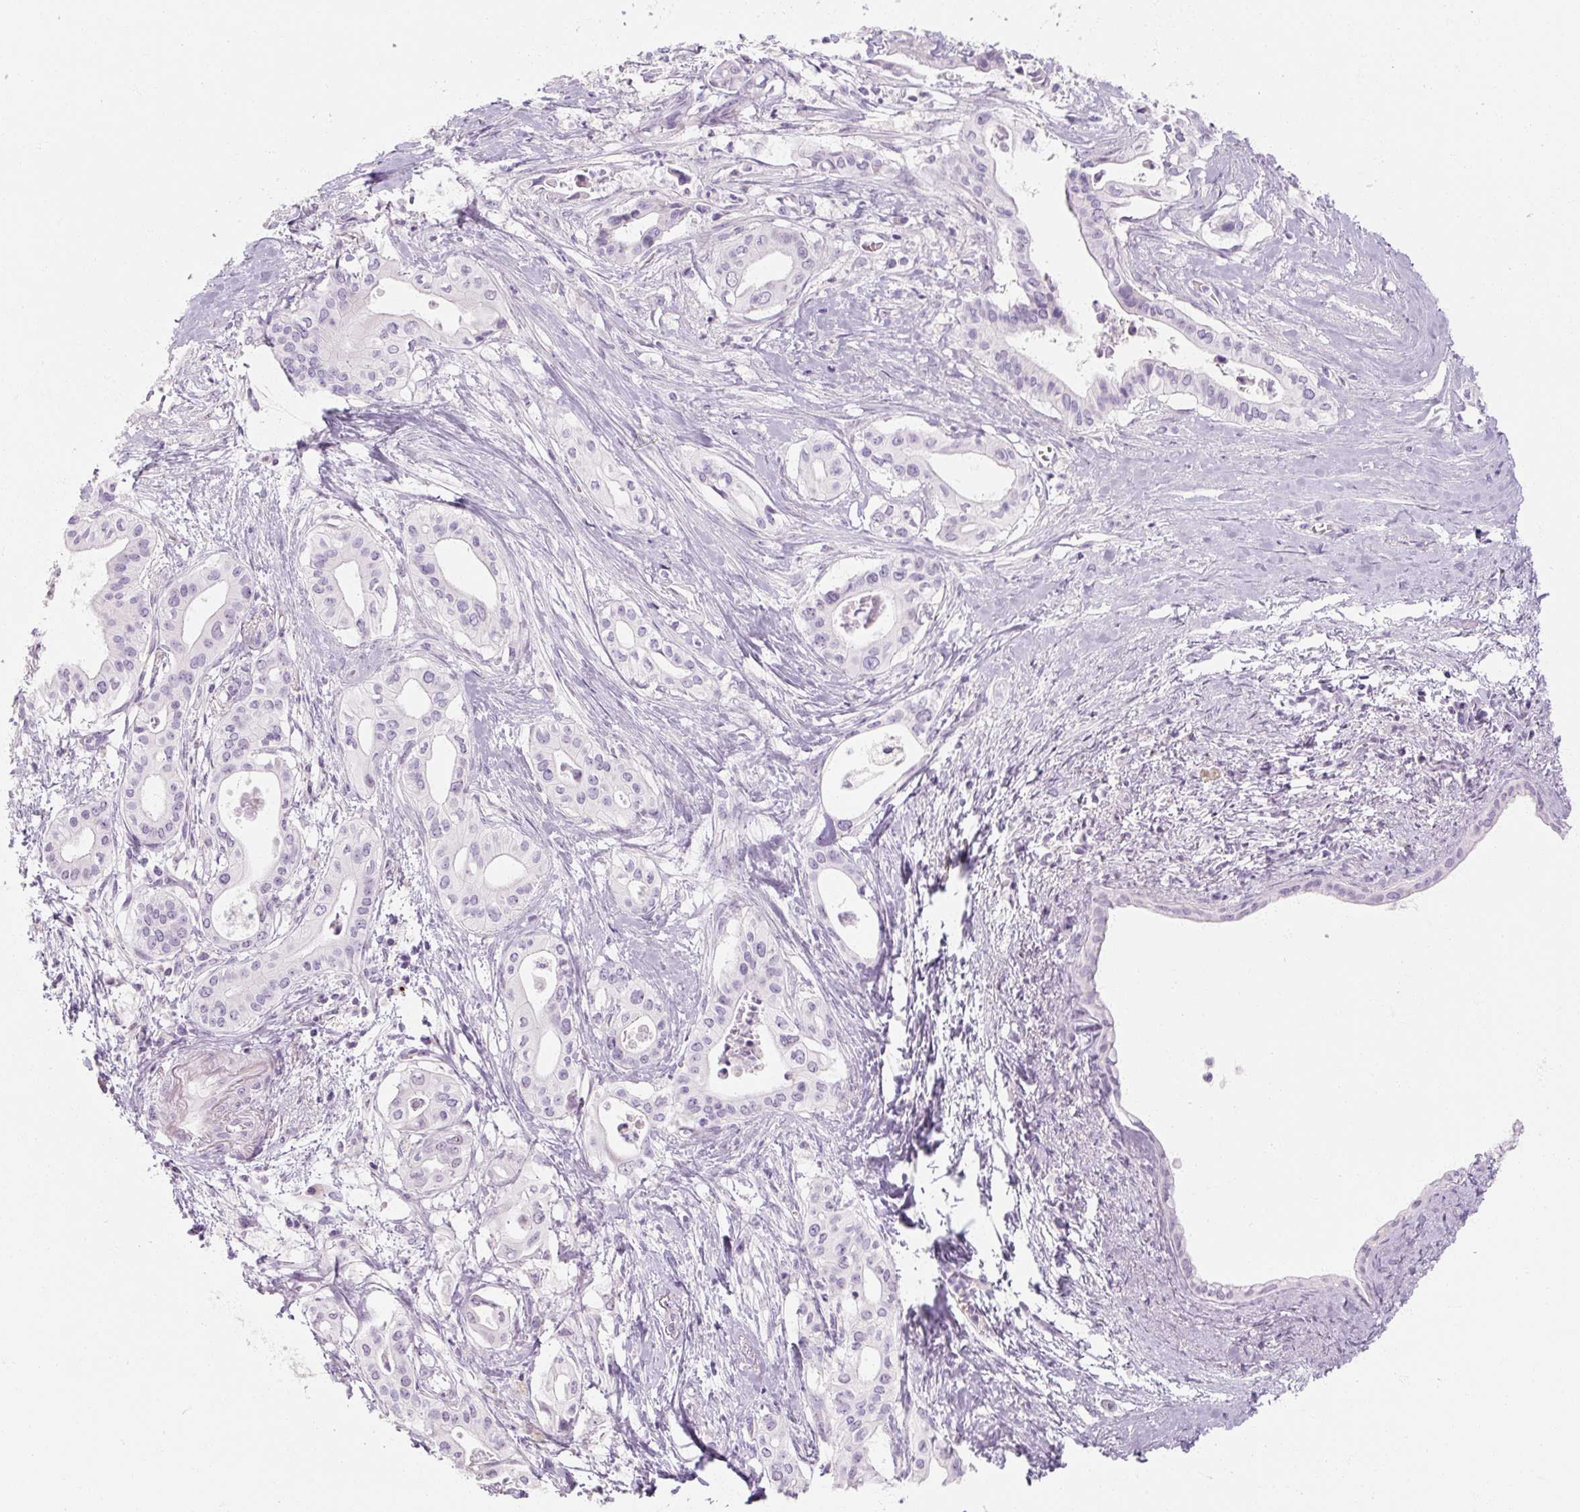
{"staining": {"intensity": "negative", "quantity": "none", "location": "none"}, "tissue": "pancreatic cancer", "cell_type": "Tumor cells", "image_type": "cancer", "snomed": [{"axis": "morphology", "description": "Adenocarcinoma, NOS"}, {"axis": "topography", "description": "Pancreas"}], "caption": "Protein analysis of pancreatic cancer (adenocarcinoma) displays no significant expression in tumor cells. (Brightfield microscopy of DAB IHC at high magnification).", "gene": "NFE2L3", "patient": {"sex": "female", "age": 77}}